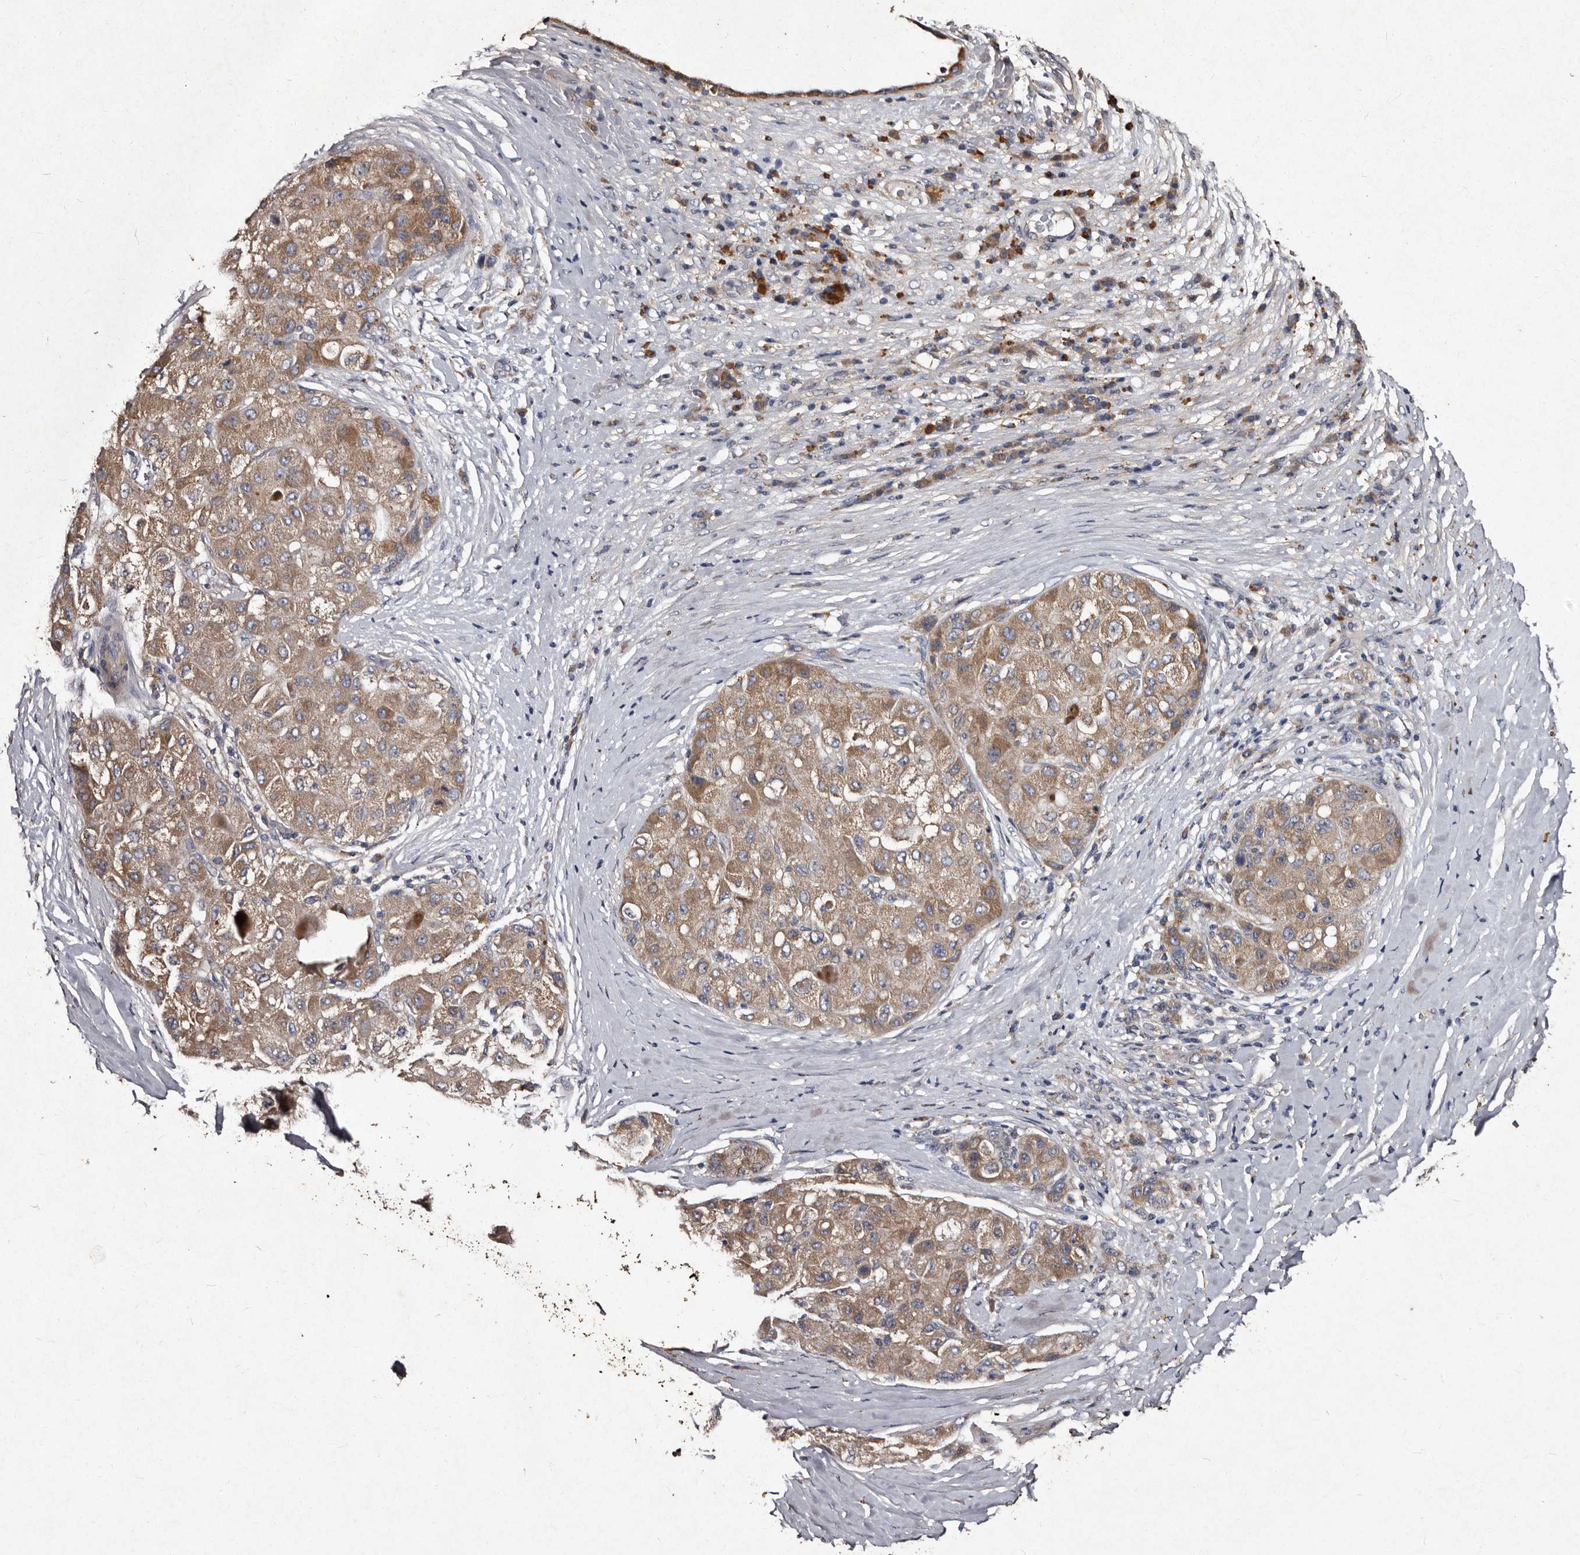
{"staining": {"intensity": "moderate", "quantity": ">75%", "location": "cytoplasmic/membranous"}, "tissue": "liver cancer", "cell_type": "Tumor cells", "image_type": "cancer", "snomed": [{"axis": "morphology", "description": "Carcinoma, Hepatocellular, NOS"}, {"axis": "topography", "description": "Liver"}], "caption": "Brown immunohistochemical staining in liver hepatocellular carcinoma demonstrates moderate cytoplasmic/membranous positivity in about >75% of tumor cells. The staining is performed using DAB brown chromogen to label protein expression. The nuclei are counter-stained blue using hematoxylin.", "gene": "TFB1M", "patient": {"sex": "male", "age": 80}}